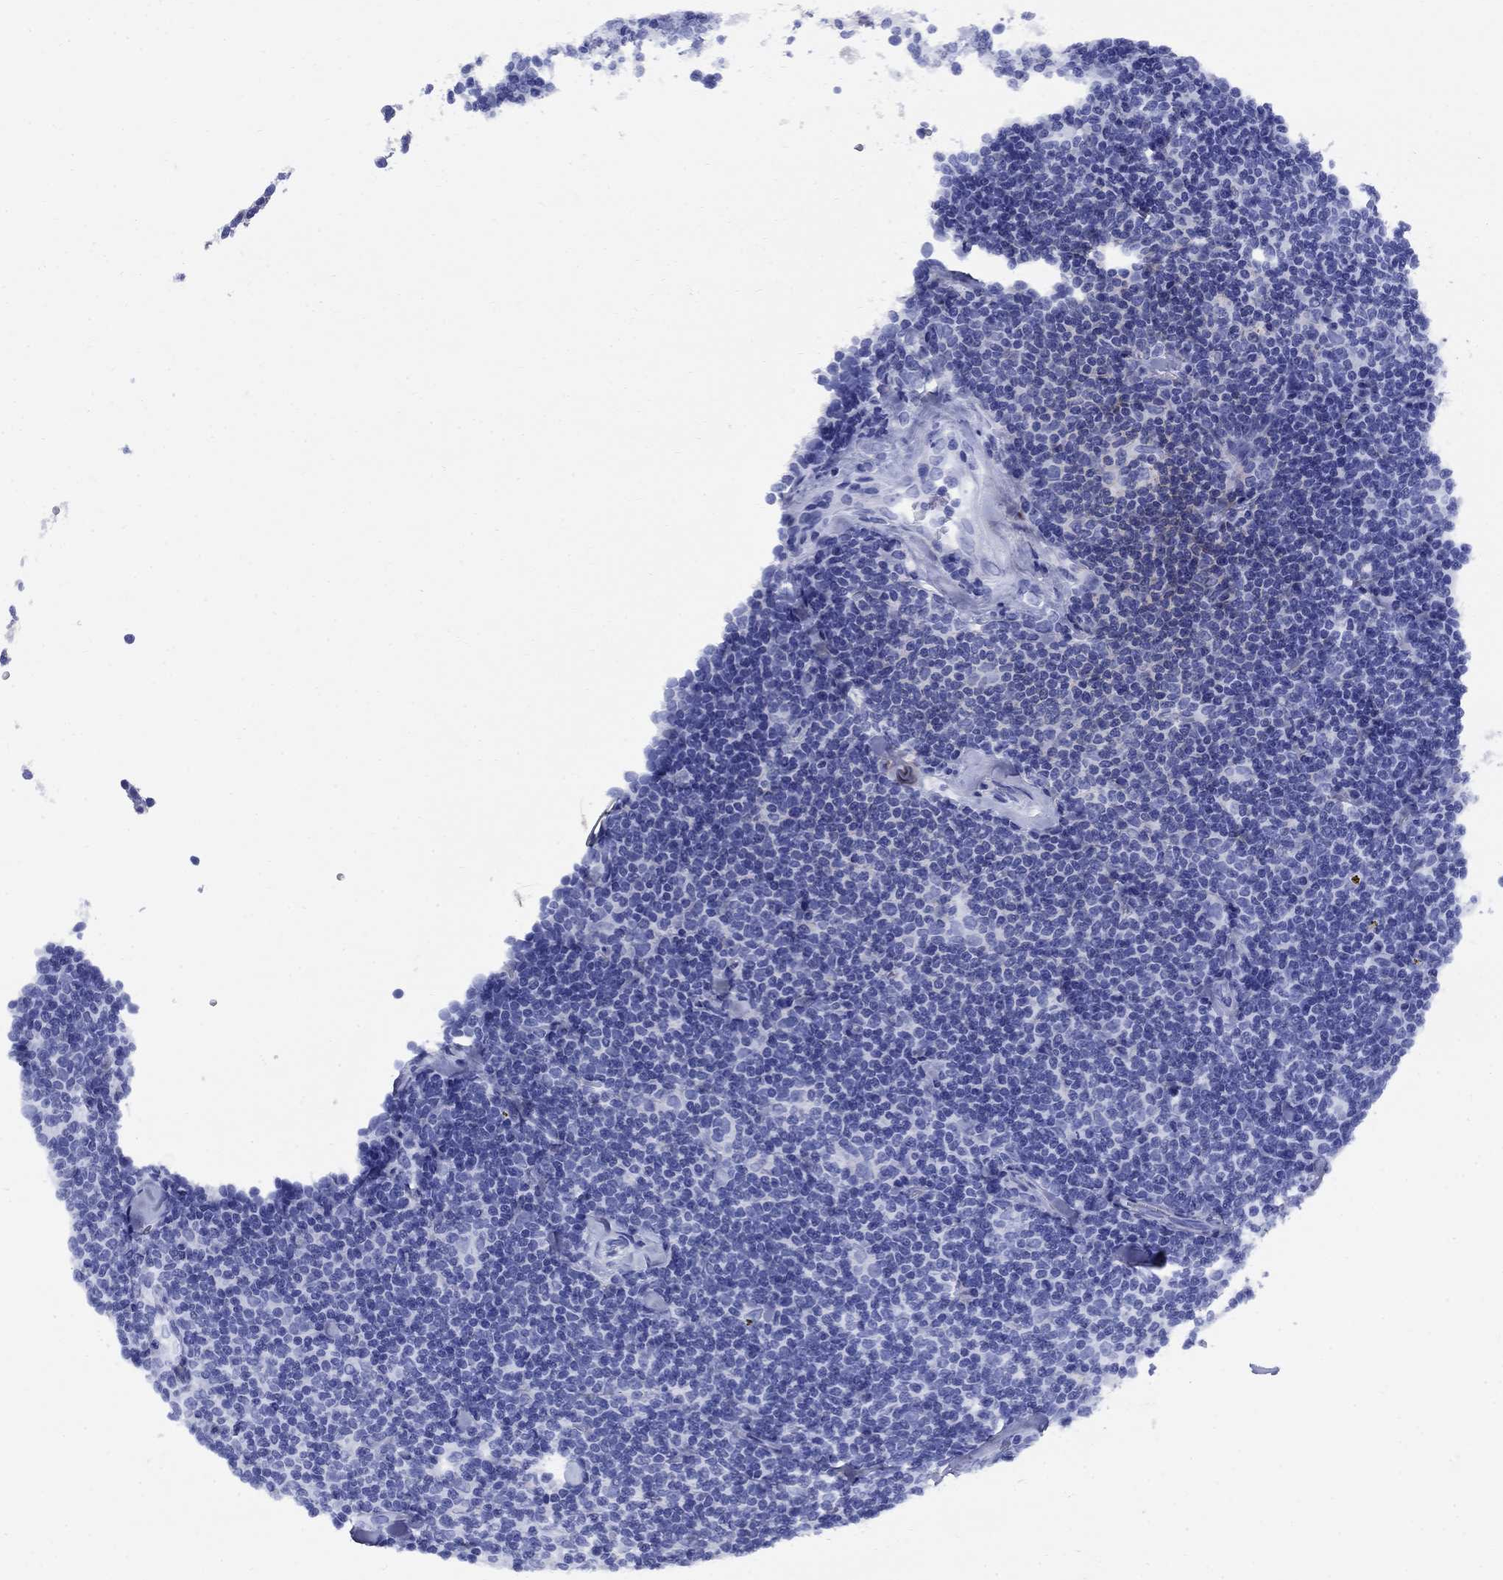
{"staining": {"intensity": "negative", "quantity": "none", "location": "none"}, "tissue": "lymphoma", "cell_type": "Tumor cells", "image_type": "cancer", "snomed": [{"axis": "morphology", "description": "Malignant lymphoma, non-Hodgkin's type, Low grade"}, {"axis": "topography", "description": "Lymph node"}], "caption": "There is no significant expression in tumor cells of lymphoma.", "gene": "SMCP", "patient": {"sex": "female", "age": 56}}